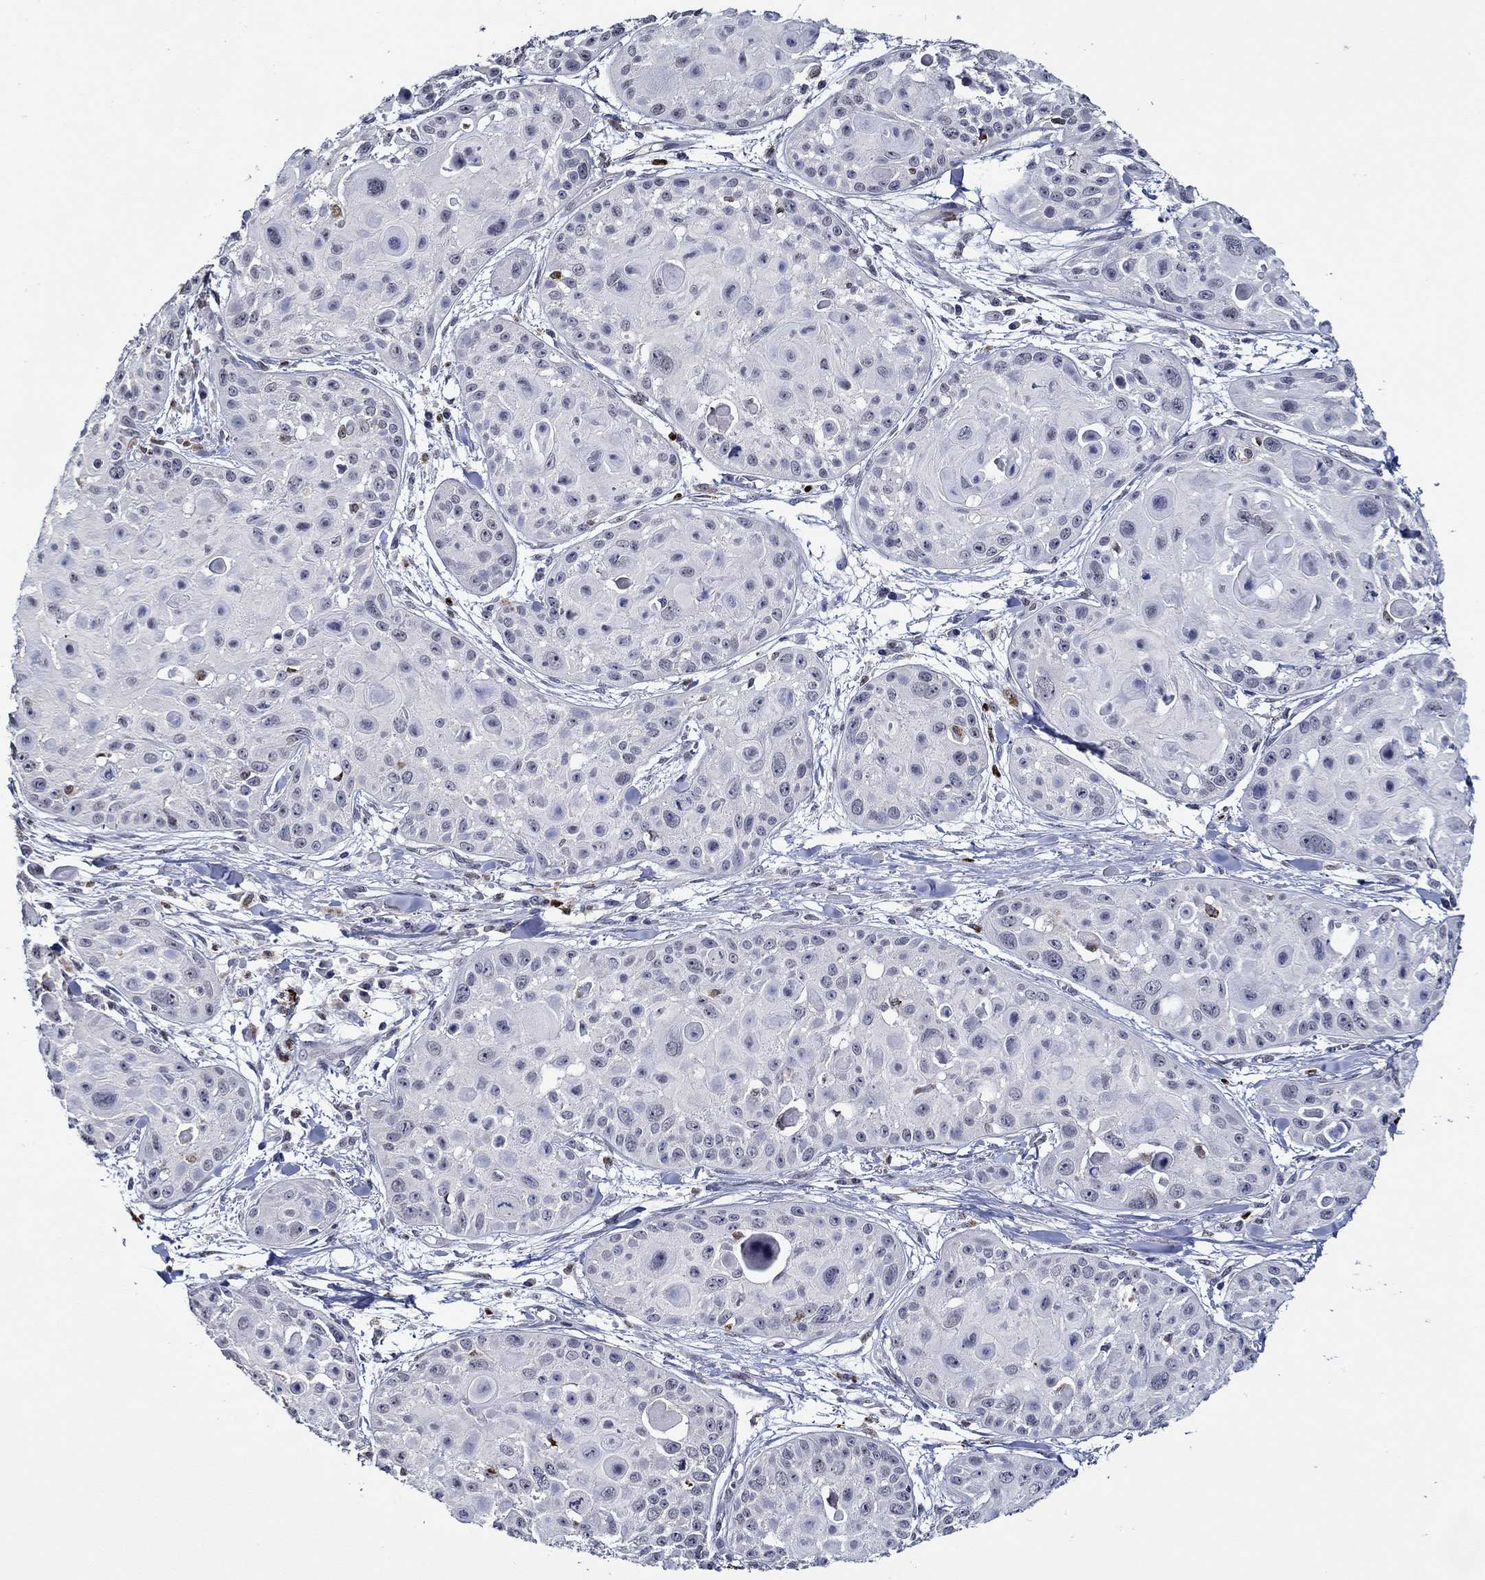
{"staining": {"intensity": "negative", "quantity": "none", "location": "none"}, "tissue": "skin cancer", "cell_type": "Tumor cells", "image_type": "cancer", "snomed": [{"axis": "morphology", "description": "Squamous cell carcinoma, NOS"}, {"axis": "topography", "description": "Skin"}, {"axis": "topography", "description": "Anal"}], "caption": "DAB (3,3'-diaminobenzidine) immunohistochemical staining of skin cancer displays no significant positivity in tumor cells. (Immunohistochemistry (ihc), brightfield microscopy, high magnification).", "gene": "GATA2", "patient": {"sex": "female", "age": 75}}